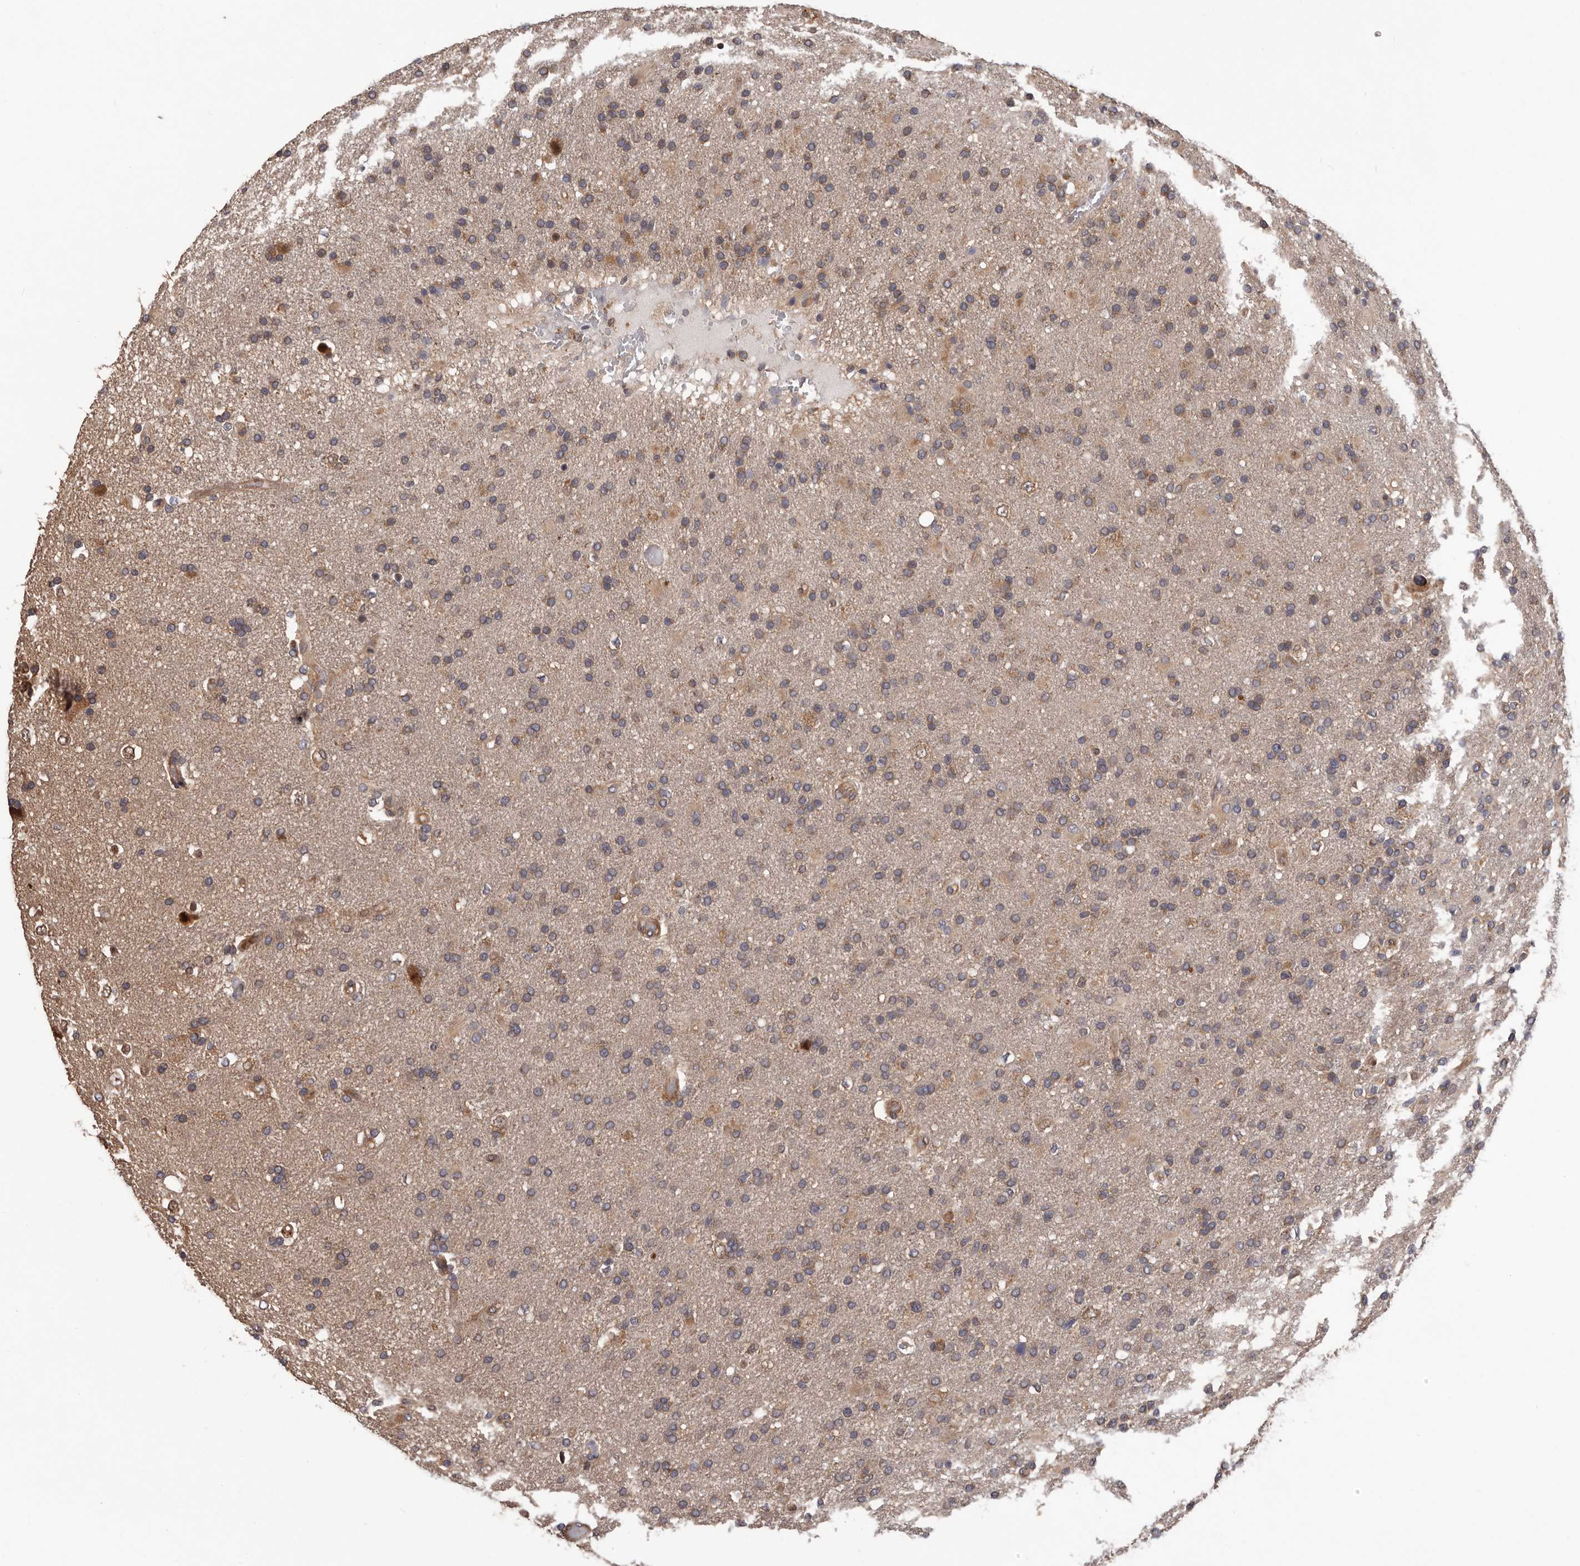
{"staining": {"intensity": "weak", "quantity": ">75%", "location": "cytoplasmic/membranous"}, "tissue": "glioma", "cell_type": "Tumor cells", "image_type": "cancer", "snomed": [{"axis": "morphology", "description": "Glioma, malignant, High grade"}, {"axis": "topography", "description": "Brain"}], "caption": "Human malignant high-grade glioma stained with a brown dye demonstrates weak cytoplasmic/membranous positive expression in about >75% of tumor cells.", "gene": "VPS37A", "patient": {"sex": "male", "age": 72}}